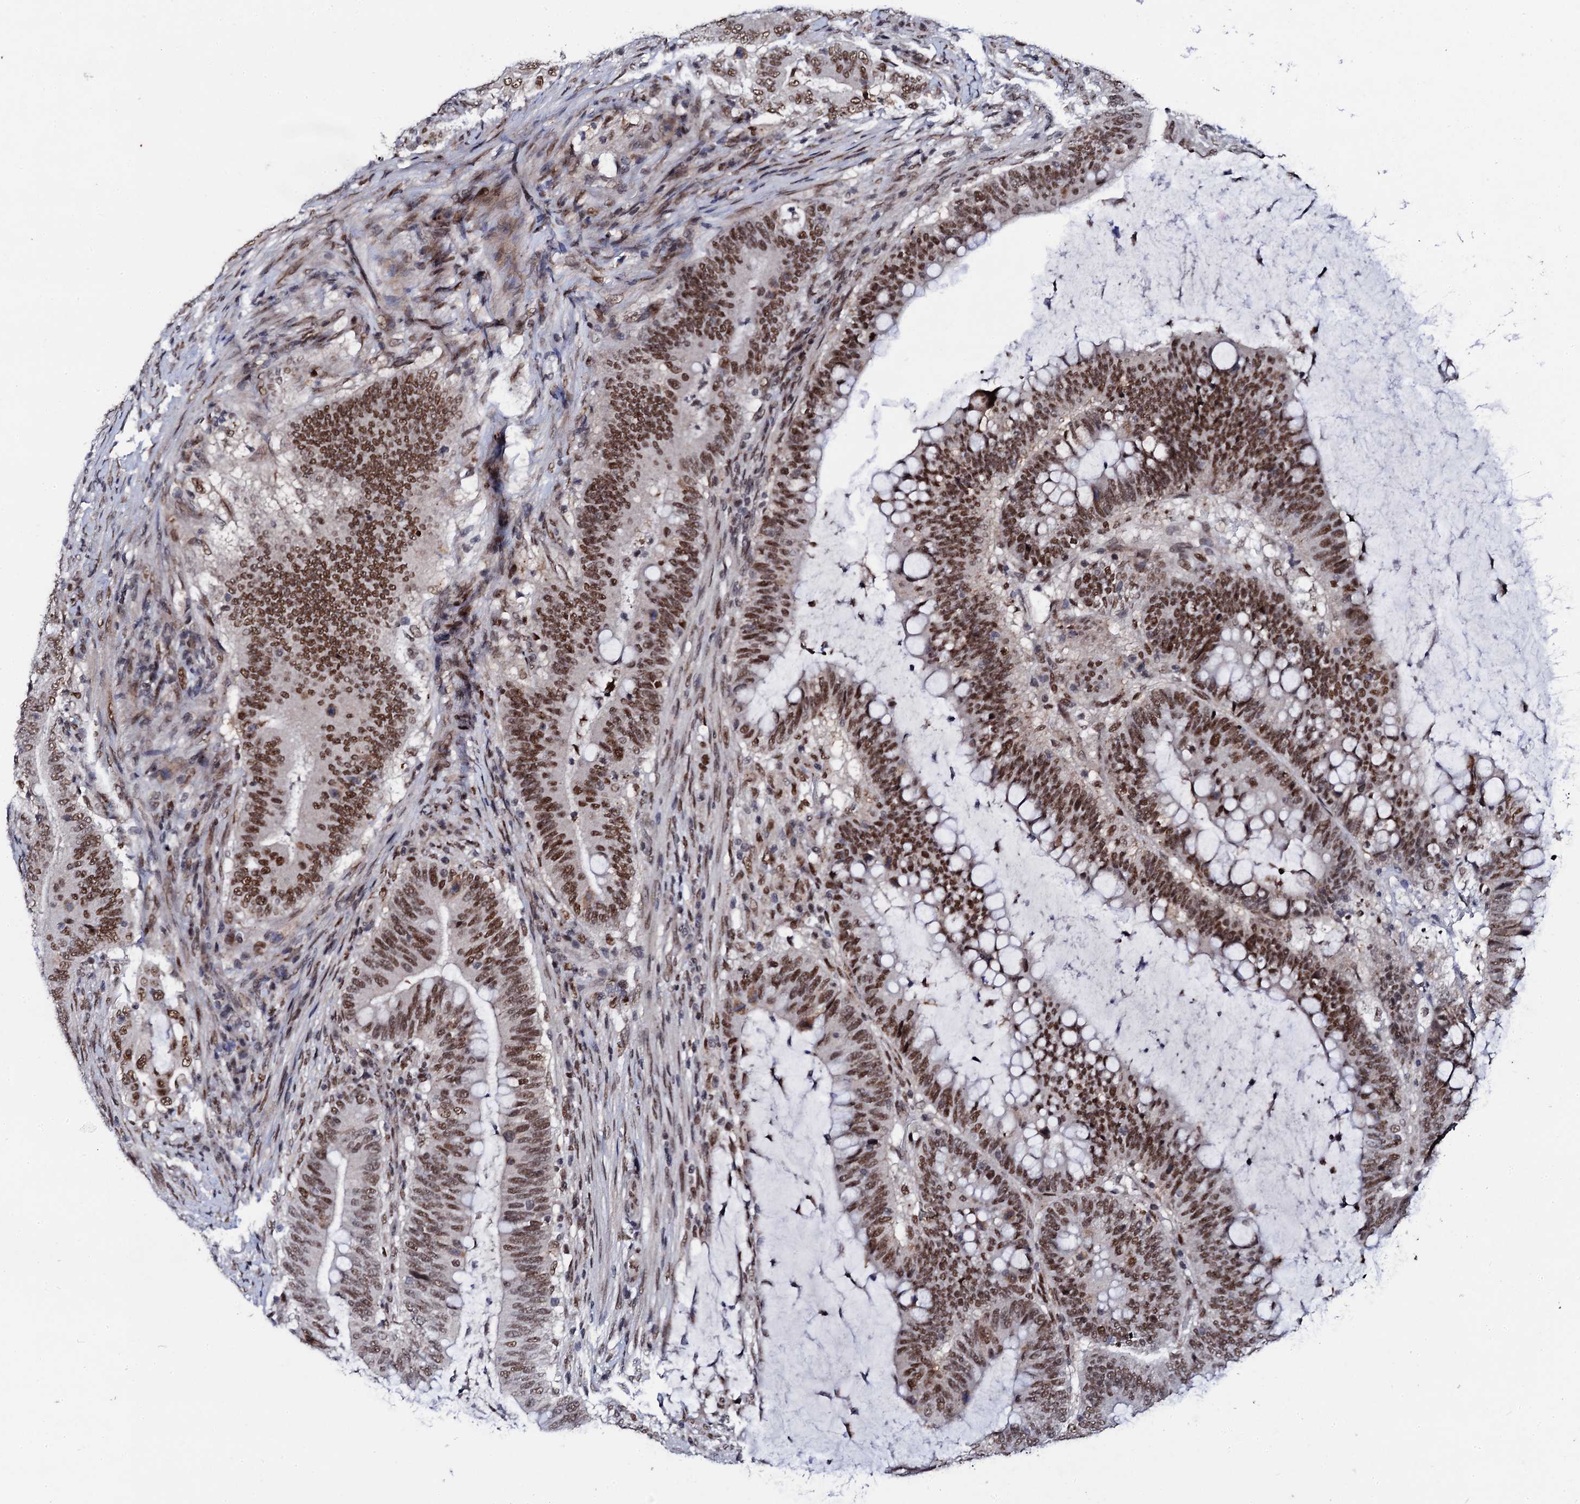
{"staining": {"intensity": "strong", "quantity": ">75%", "location": "nuclear"}, "tissue": "colorectal cancer", "cell_type": "Tumor cells", "image_type": "cancer", "snomed": [{"axis": "morphology", "description": "Adenocarcinoma, NOS"}, {"axis": "topography", "description": "Colon"}], "caption": "Colorectal cancer (adenocarcinoma) stained for a protein (brown) shows strong nuclear positive staining in approximately >75% of tumor cells.", "gene": "CSTF3", "patient": {"sex": "female", "age": 66}}